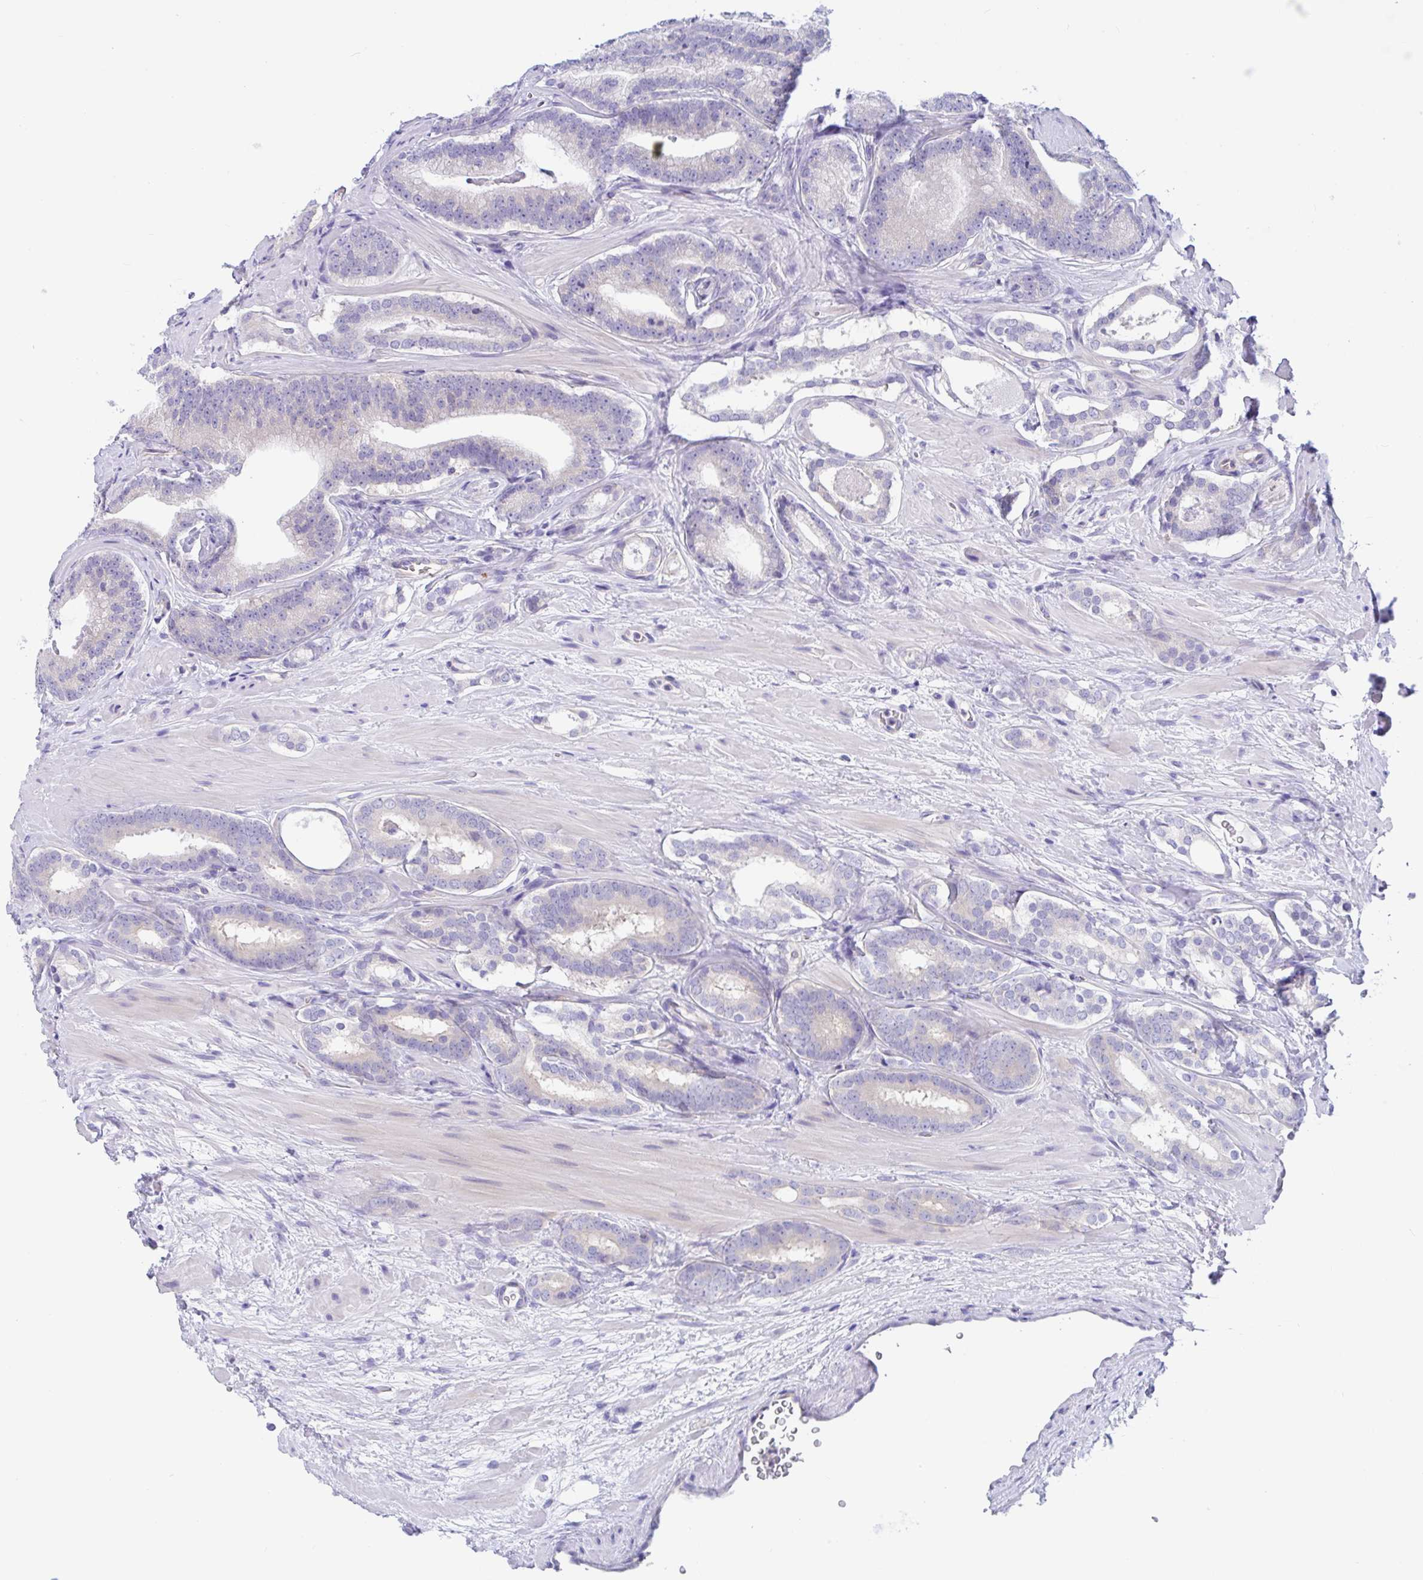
{"staining": {"intensity": "negative", "quantity": "none", "location": "none"}, "tissue": "prostate cancer", "cell_type": "Tumor cells", "image_type": "cancer", "snomed": [{"axis": "morphology", "description": "Adenocarcinoma, High grade"}, {"axis": "topography", "description": "Prostate"}], "caption": "Prostate cancer was stained to show a protein in brown. There is no significant positivity in tumor cells.", "gene": "OR6N2", "patient": {"sex": "male", "age": 55}}